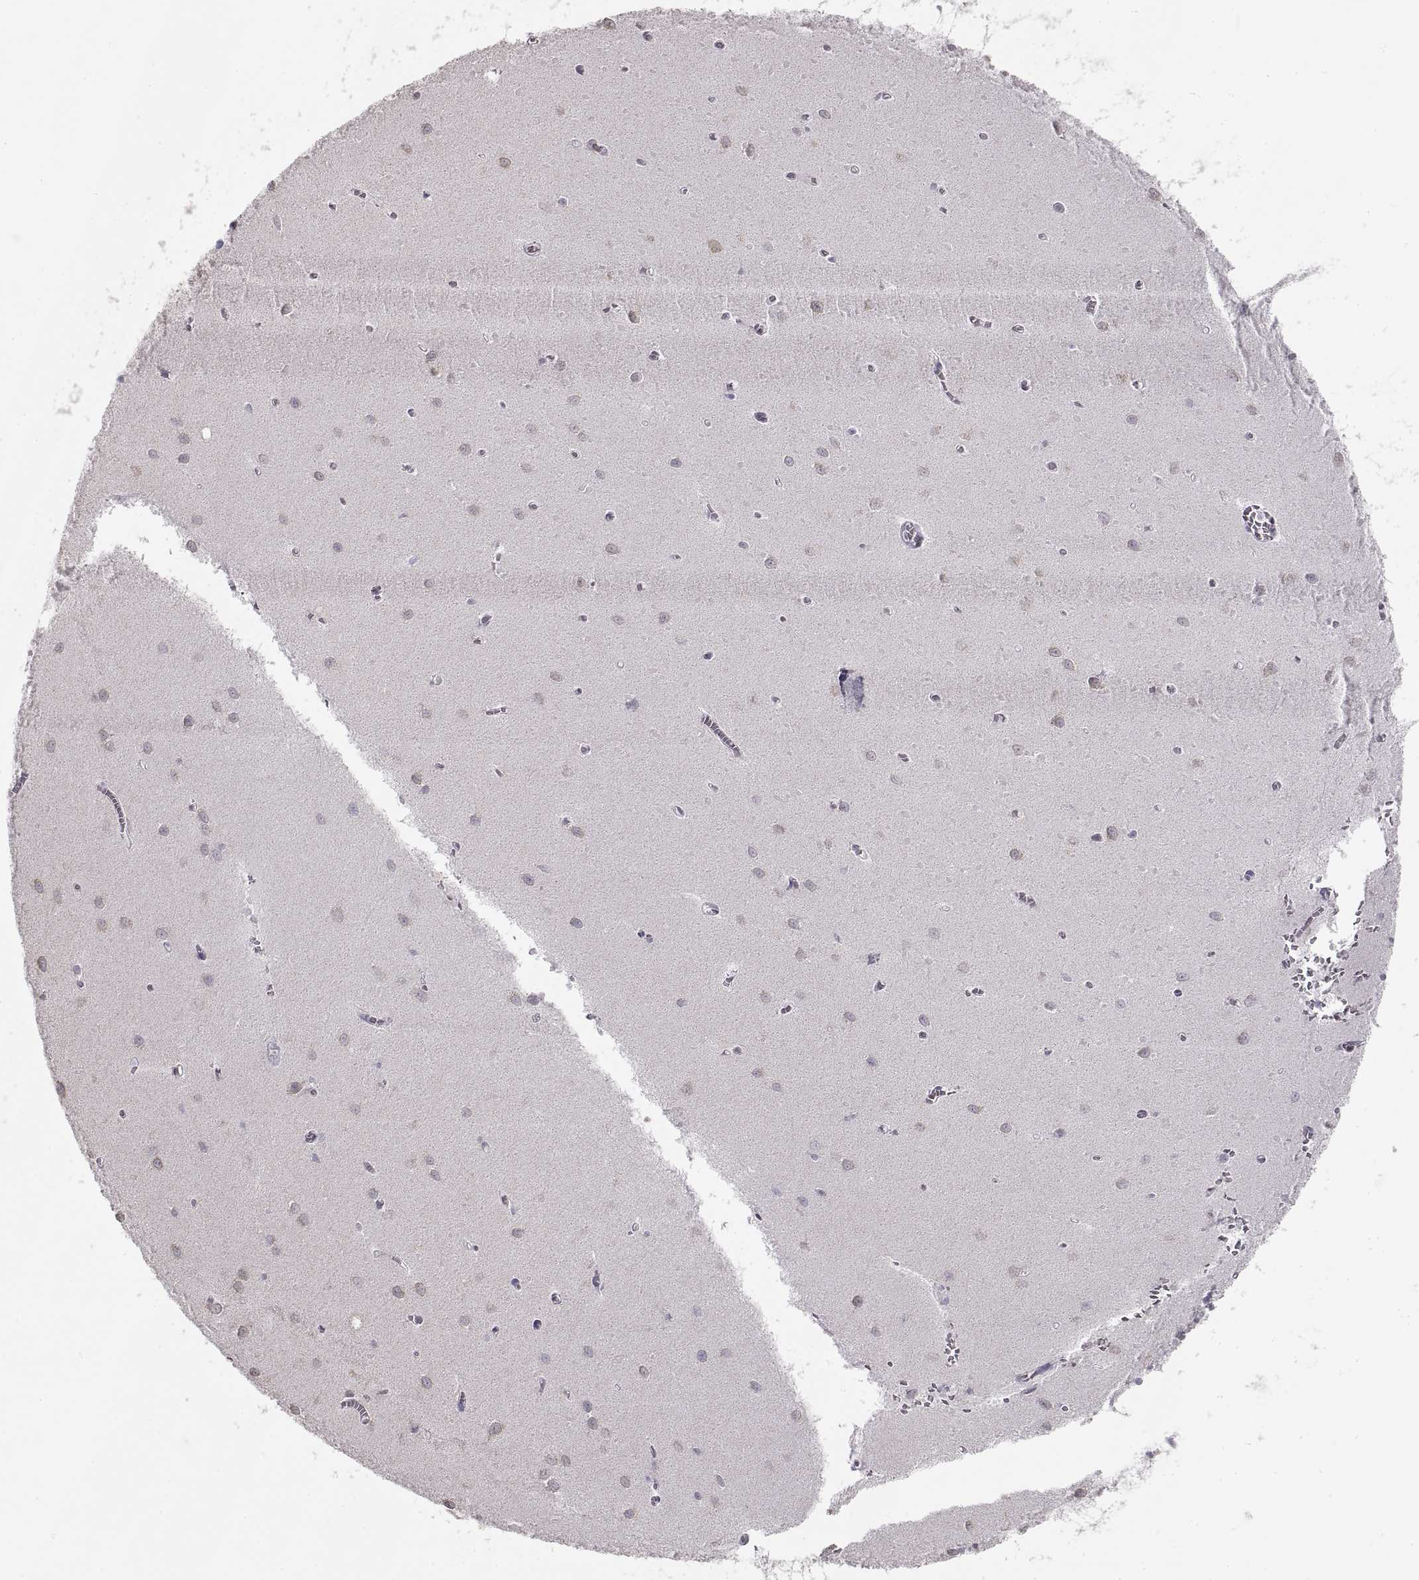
{"staining": {"intensity": "negative", "quantity": "none", "location": "none"}, "tissue": "cerebellum", "cell_type": "Cells in granular layer", "image_type": "normal", "snomed": [{"axis": "morphology", "description": "Normal tissue, NOS"}, {"axis": "topography", "description": "Cerebellum"}], "caption": "The IHC micrograph has no significant positivity in cells in granular layer of cerebellum.", "gene": "HSP90AB1", "patient": {"sex": "female", "age": 64}}